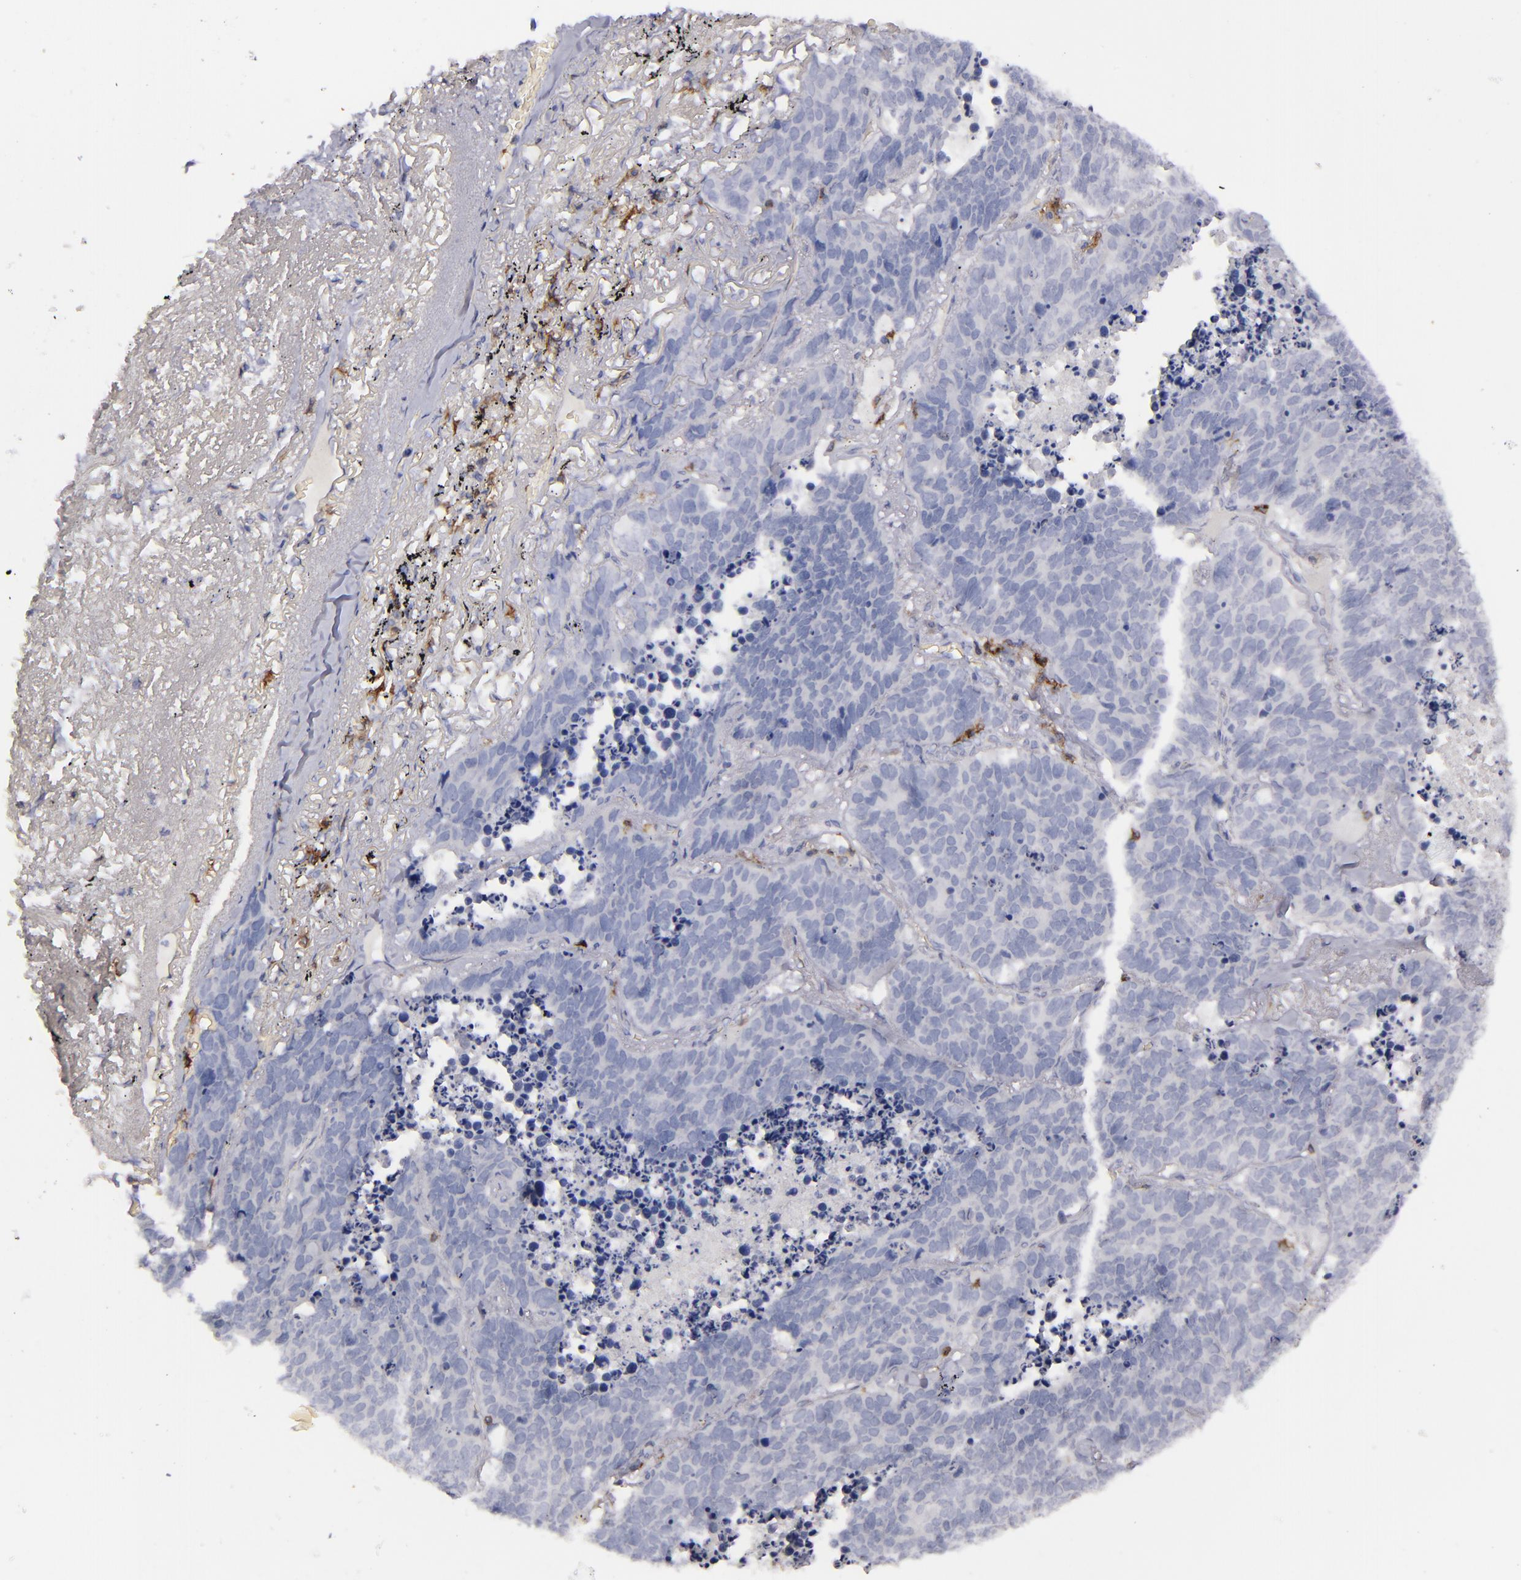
{"staining": {"intensity": "negative", "quantity": "none", "location": "none"}, "tissue": "lung cancer", "cell_type": "Tumor cells", "image_type": "cancer", "snomed": [{"axis": "morphology", "description": "Carcinoid, malignant, NOS"}, {"axis": "topography", "description": "Lung"}], "caption": "This is an immunohistochemistry image of human lung carcinoid (malignant). There is no expression in tumor cells.", "gene": "CD27", "patient": {"sex": "male", "age": 60}}